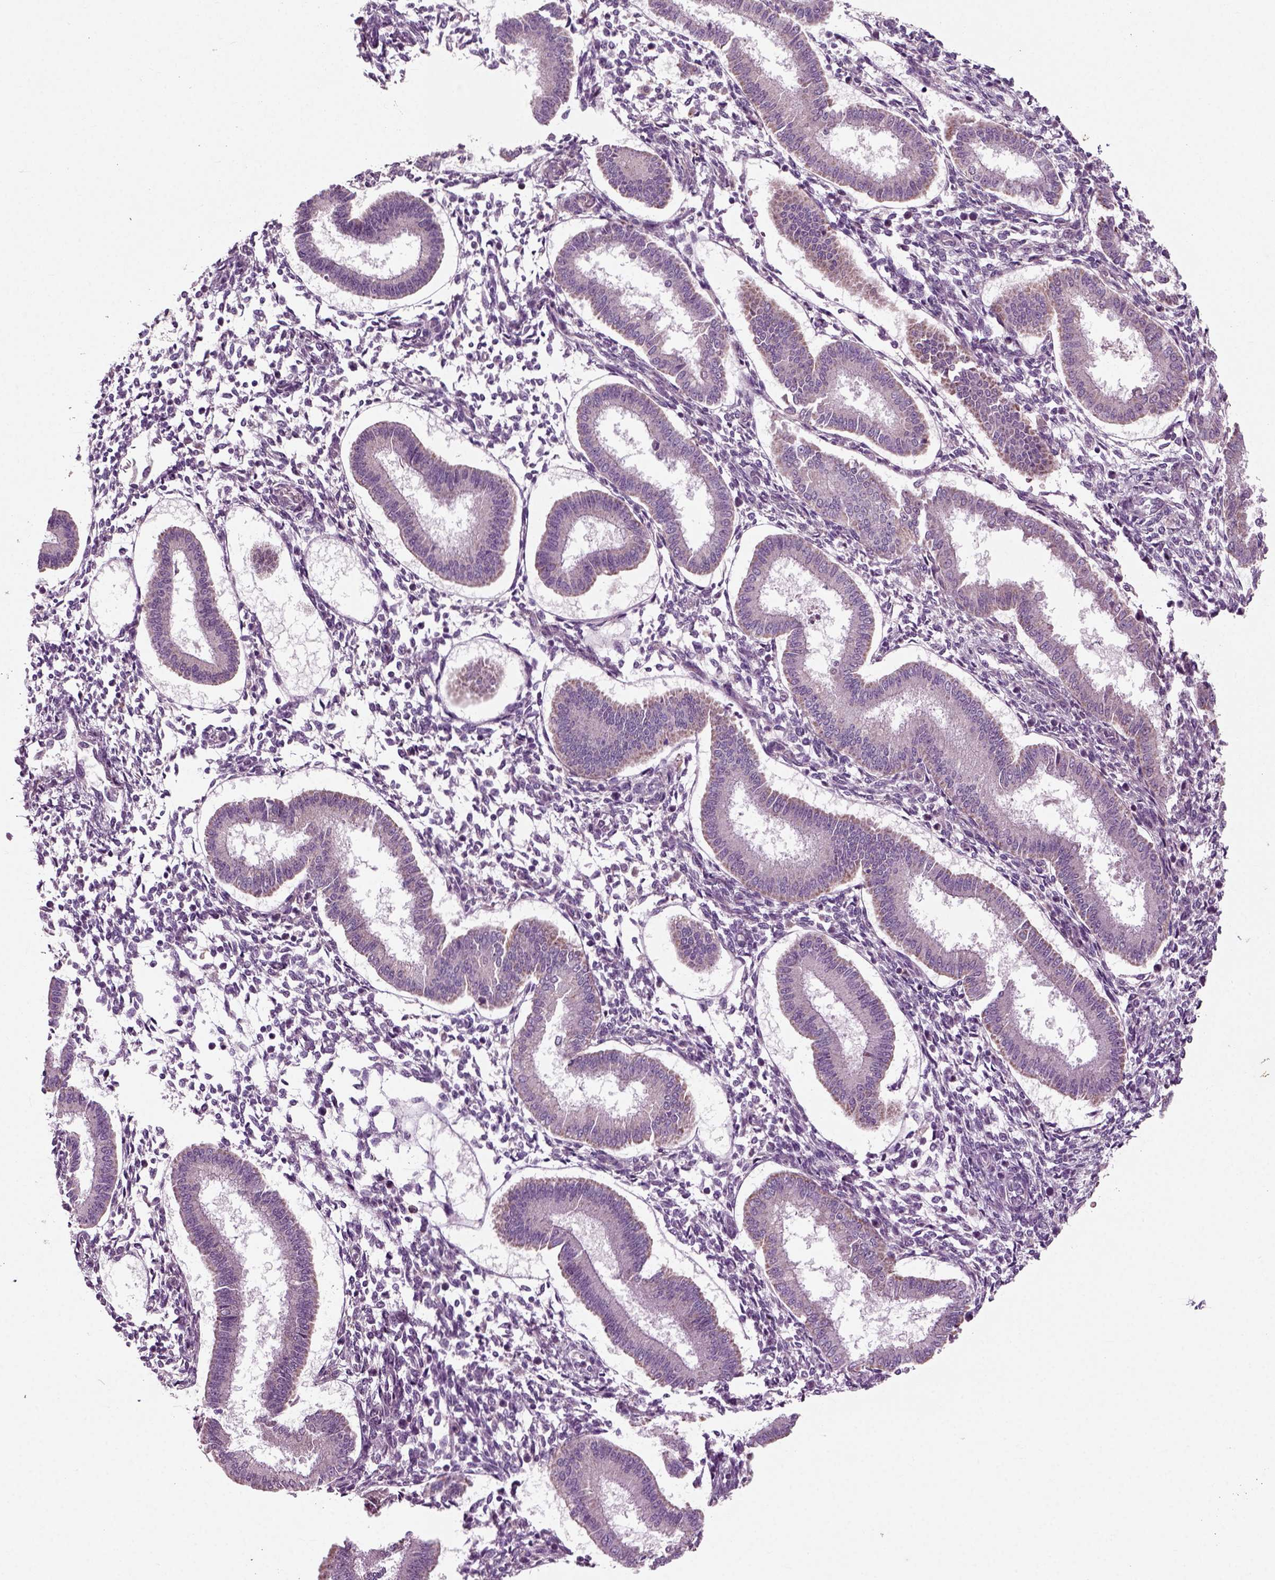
{"staining": {"intensity": "negative", "quantity": "none", "location": "none"}, "tissue": "endometrium", "cell_type": "Cells in endometrial stroma", "image_type": "normal", "snomed": [{"axis": "morphology", "description": "Normal tissue, NOS"}, {"axis": "topography", "description": "Endometrium"}], "caption": "Immunohistochemical staining of normal human endometrium exhibits no significant staining in cells in endometrial stroma.", "gene": "RND2", "patient": {"sex": "female", "age": 43}}